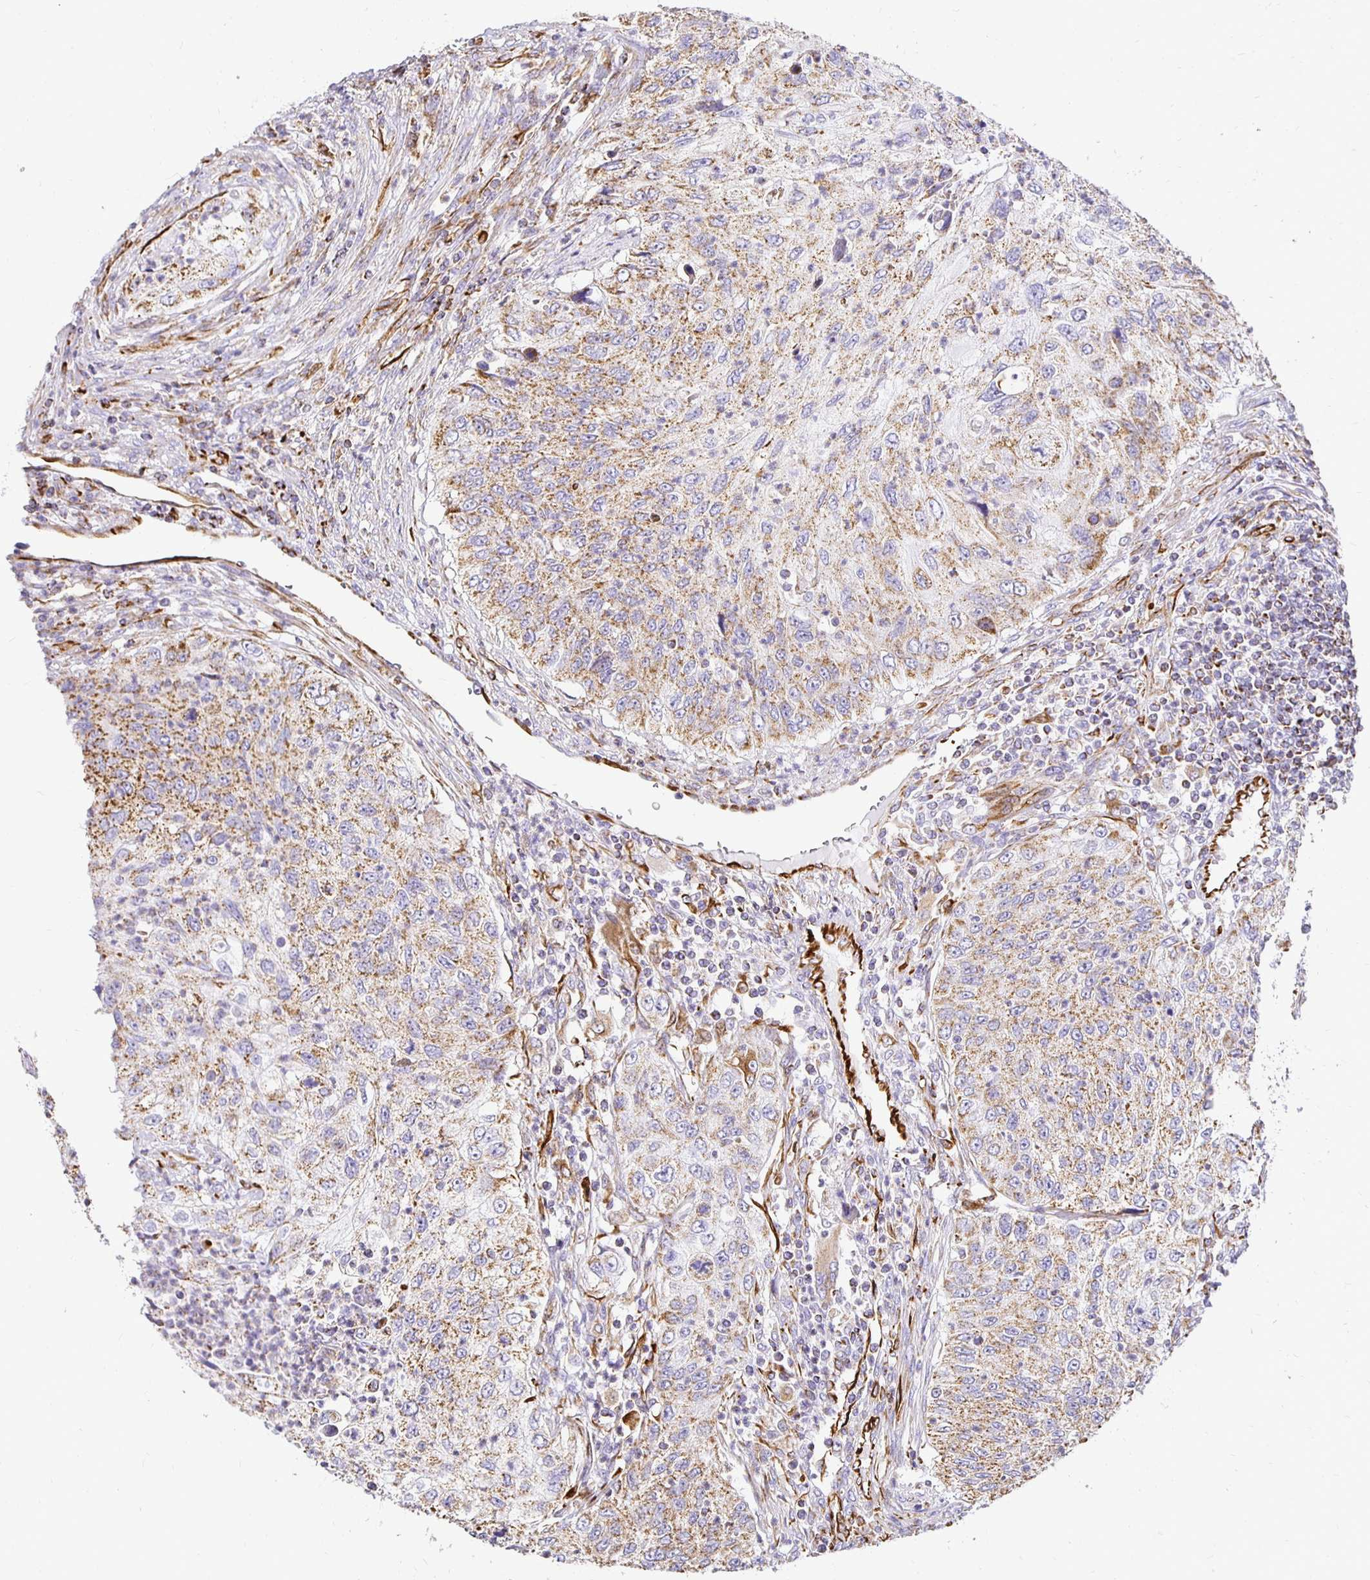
{"staining": {"intensity": "moderate", "quantity": ">75%", "location": "cytoplasmic/membranous"}, "tissue": "urothelial cancer", "cell_type": "Tumor cells", "image_type": "cancer", "snomed": [{"axis": "morphology", "description": "Urothelial carcinoma, High grade"}, {"axis": "topography", "description": "Urinary bladder"}], "caption": "Approximately >75% of tumor cells in urothelial cancer exhibit moderate cytoplasmic/membranous protein expression as visualized by brown immunohistochemical staining.", "gene": "PLAAT2", "patient": {"sex": "female", "age": 60}}